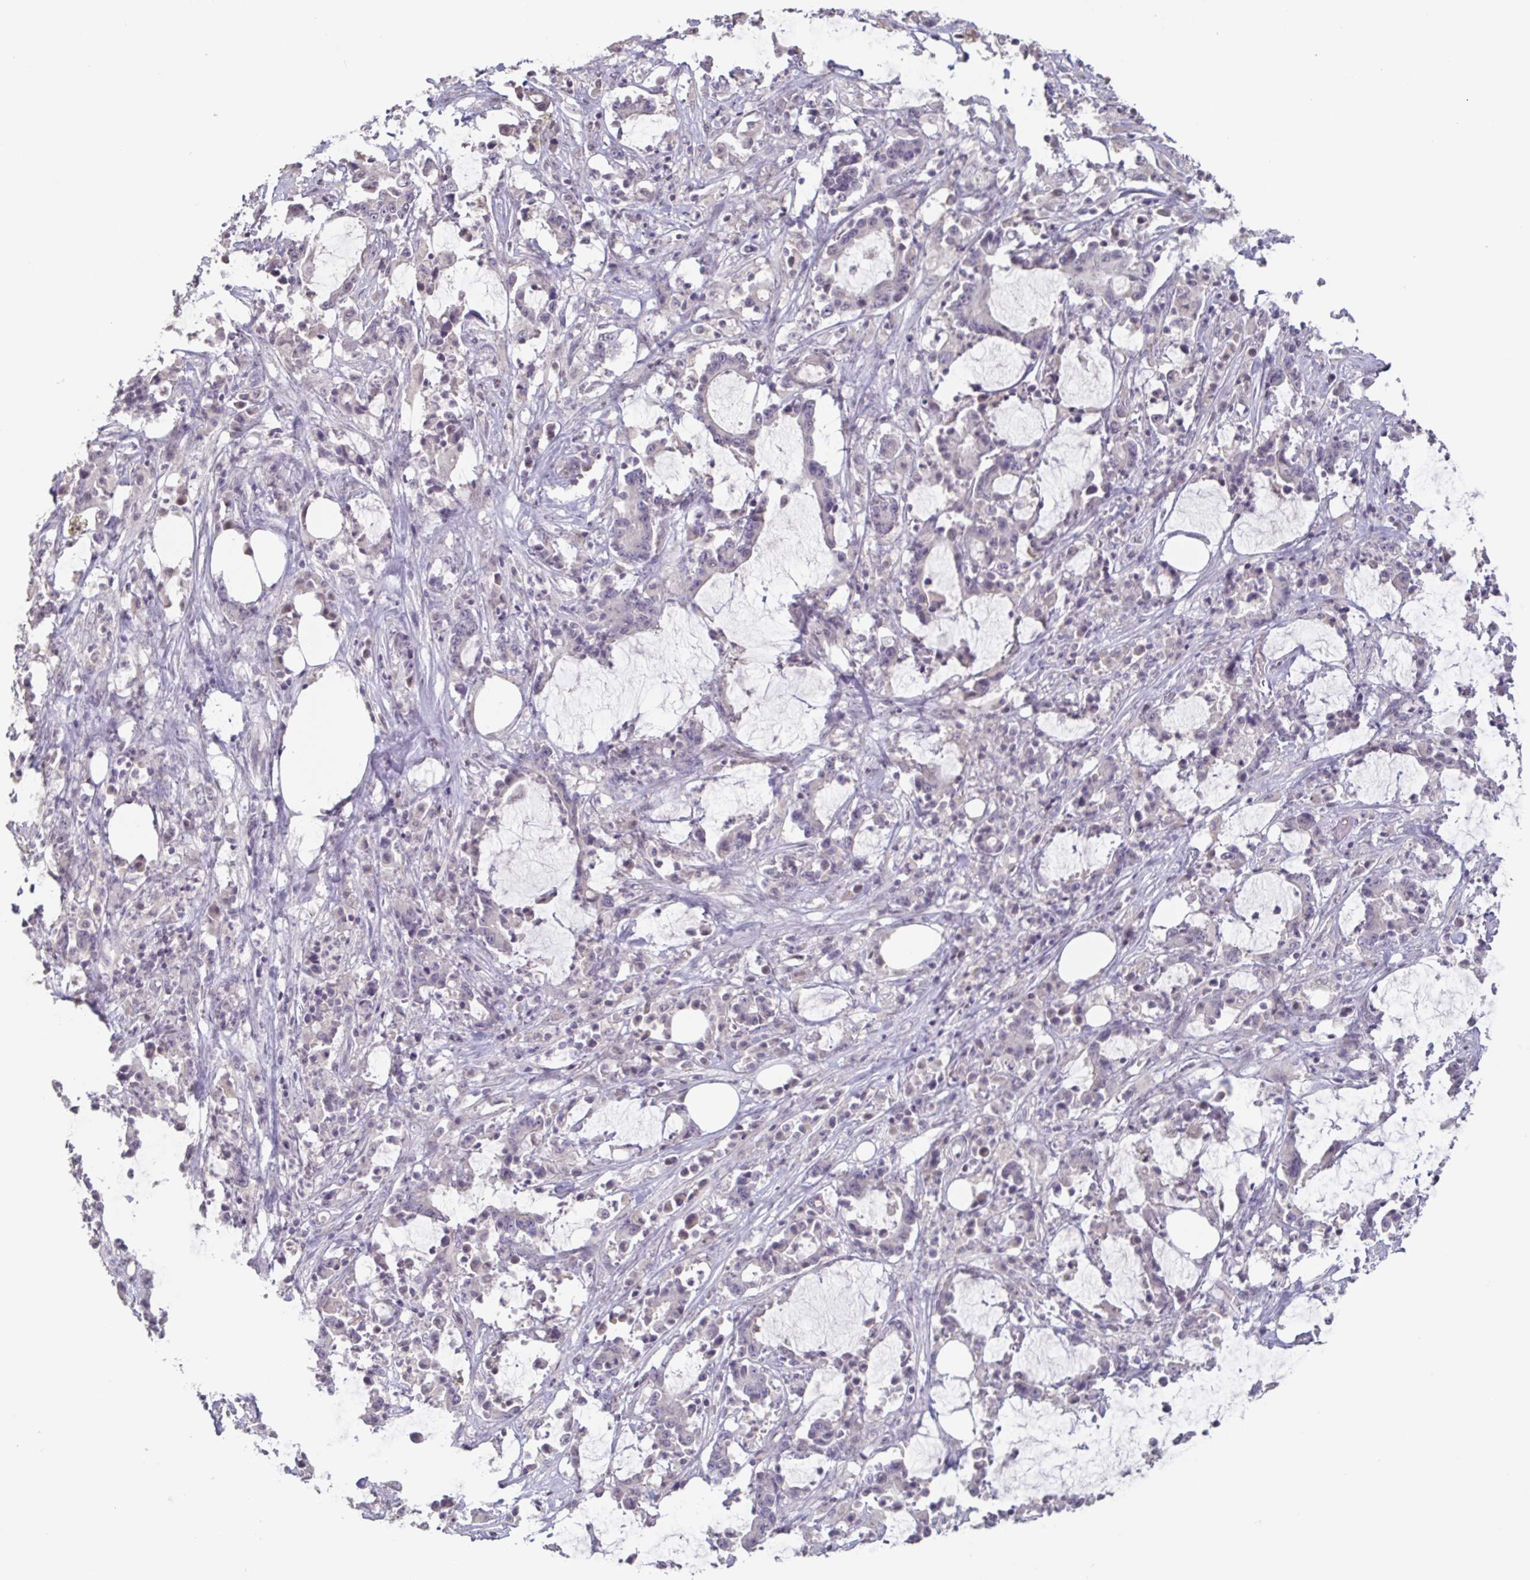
{"staining": {"intensity": "negative", "quantity": "none", "location": "none"}, "tissue": "stomach cancer", "cell_type": "Tumor cells", "image_type": "cancer", "snomed": [{"axis": "morphology", "description": "Adenocarcinoma, NOS"}, {"axis": "topography", "description": "Stomach, upper"}], "caption": "This histopathology image is of stomach cancer stained with IHC to label a protein in brown with the nuclei are counter-stained blue. There is no staining in tumor cells.", "gene": "INSL5", "patient": {"sex": "male", "age": 68}}